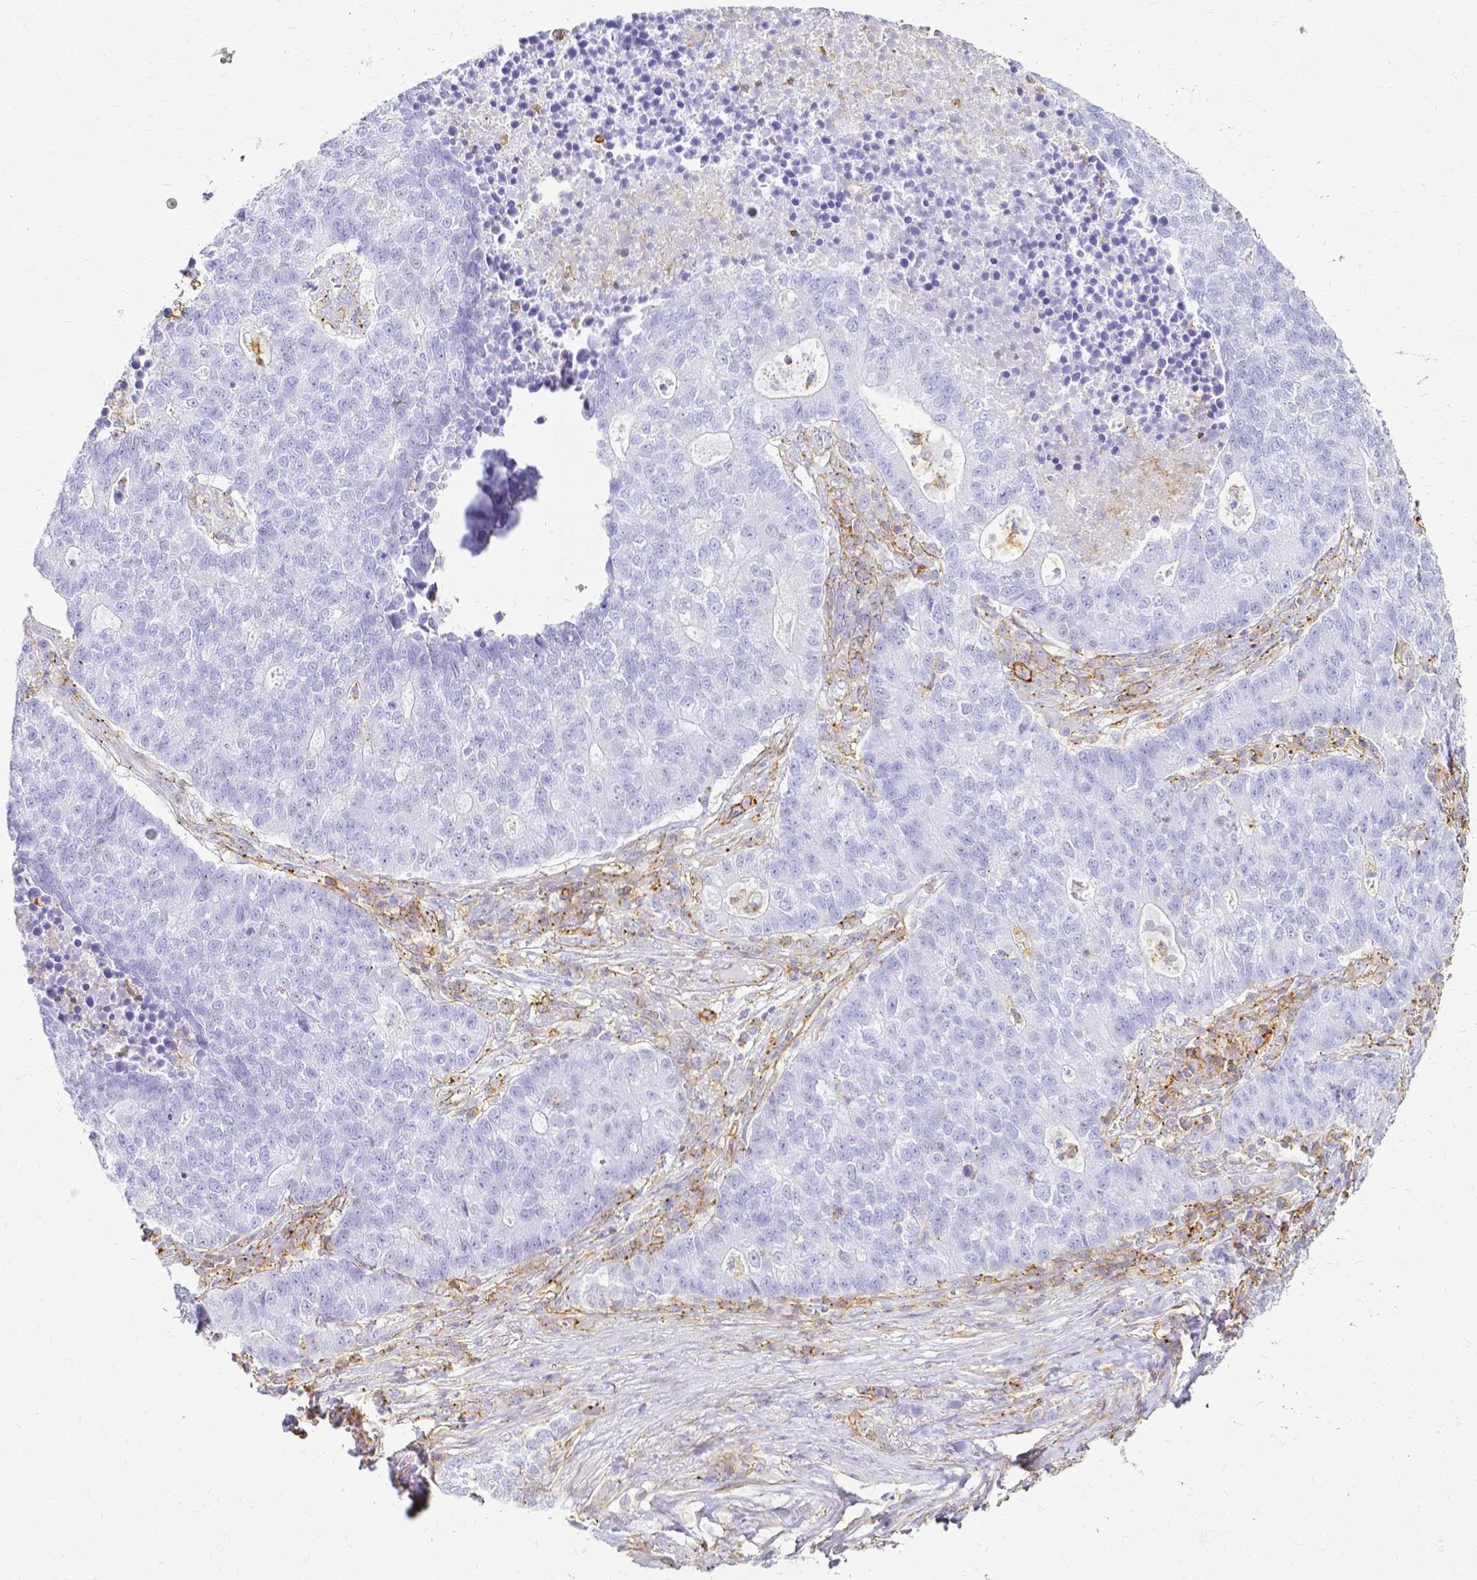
{"staining": {"intensity": "negative", "quantity": "none", "location": "none"}, "tissue": "lung cancer", "cell_type": "Tumor cells", "image_type": "cancer", "snomed": [{"axis": "morphology", "description": "Adenocarcinoma, NOS"}, {"axis": "topography", "description": "Lung"}], "caption": "Tumor cells show no significant expression in lung adenocarcinoma. The staining is performed using DAB brown chromogen with nuclei counter-stained in using hematoxylin.", "gene": "HSPA12A", "patient": {"sex": "male", "age": 57}}